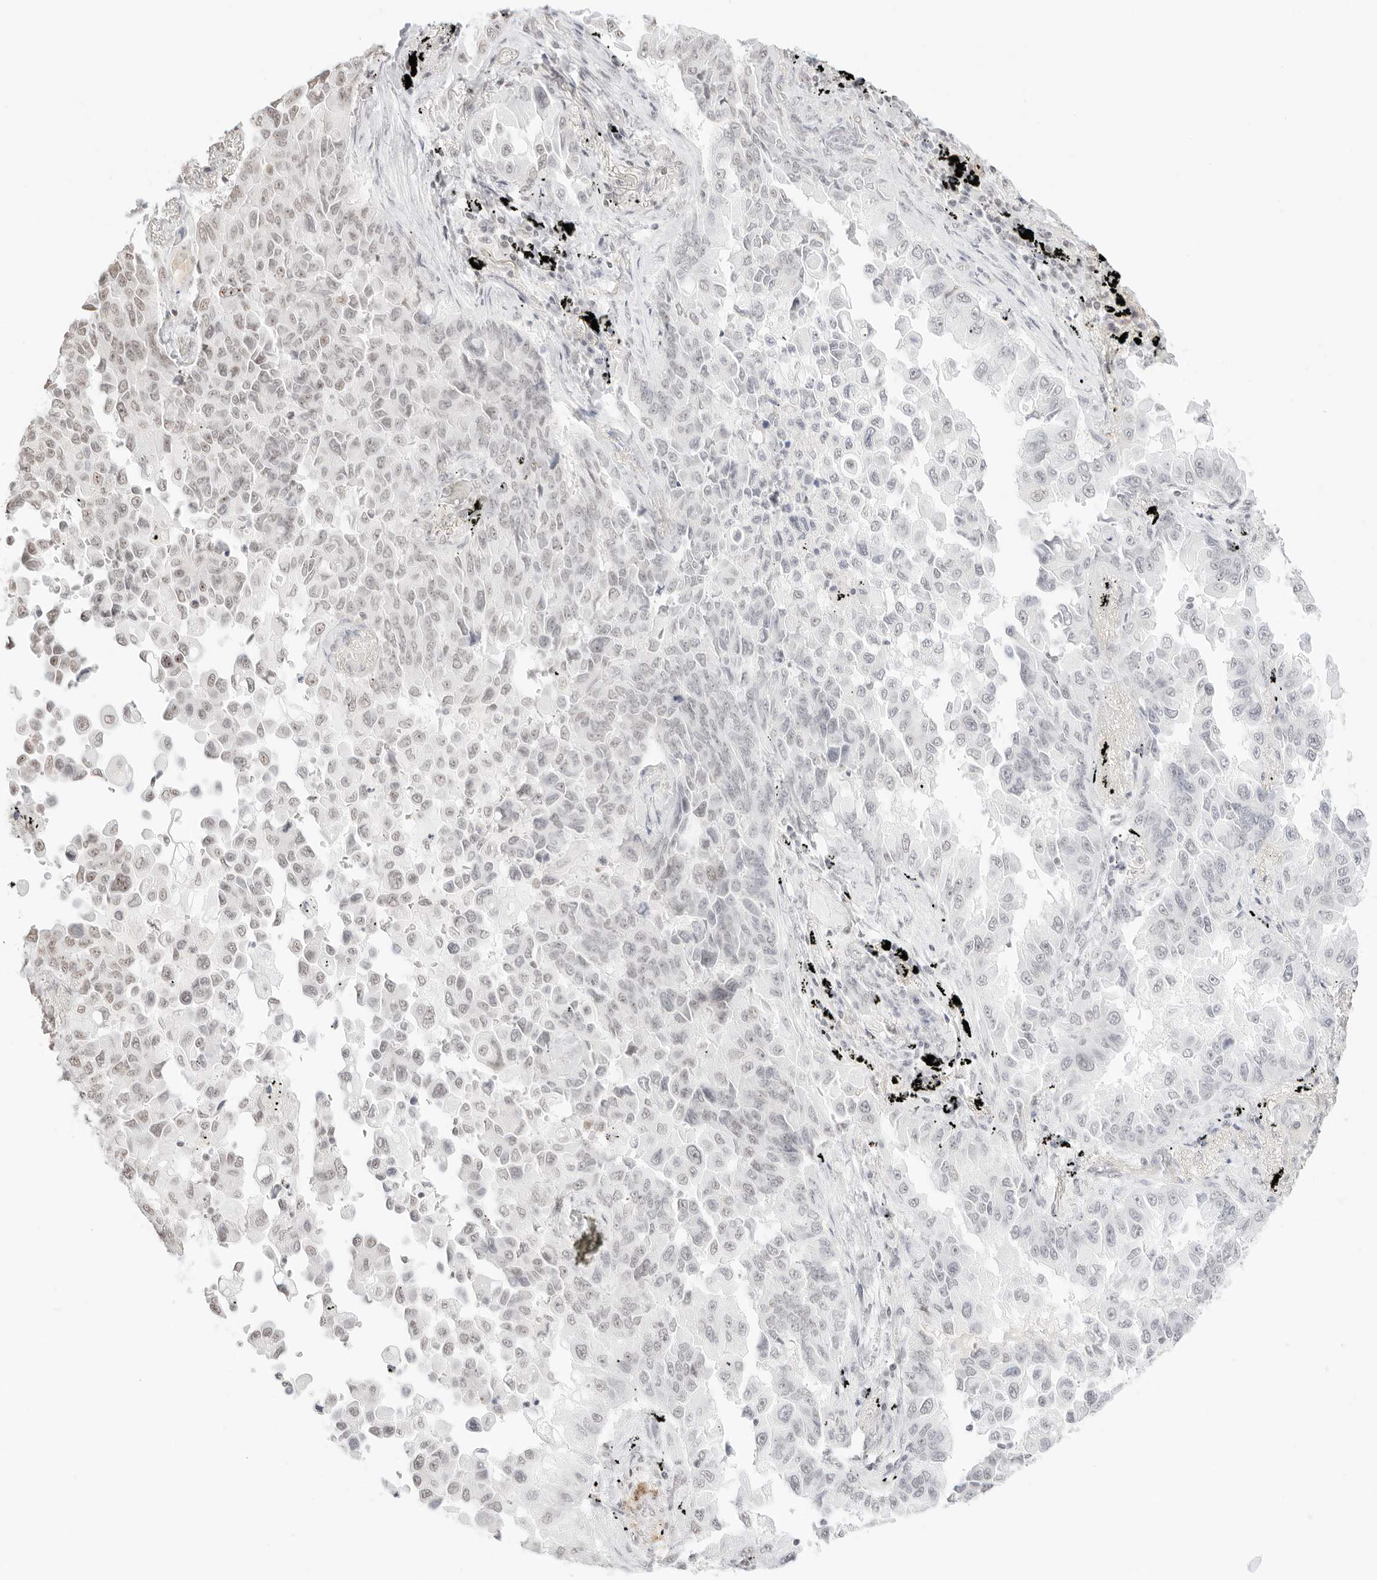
{"staining": {"intensity": "weak", "quantity": "<25%", "location": "nuclear"}, "tissue": "lung cancer", "cell_type": "Tumor cells", "image_type": "cancer", "snomed": [{"axis": "morphology", "description": "Adenocarcinoma, NOS"}, {"axis": "topography", "description": "Lung"}], "caption": "Tumor cells show no significant positivity in lung cancer (adenocarcinoma).", "gene": "FBLN5", "patient": {"sex": "female", "age": 67}}